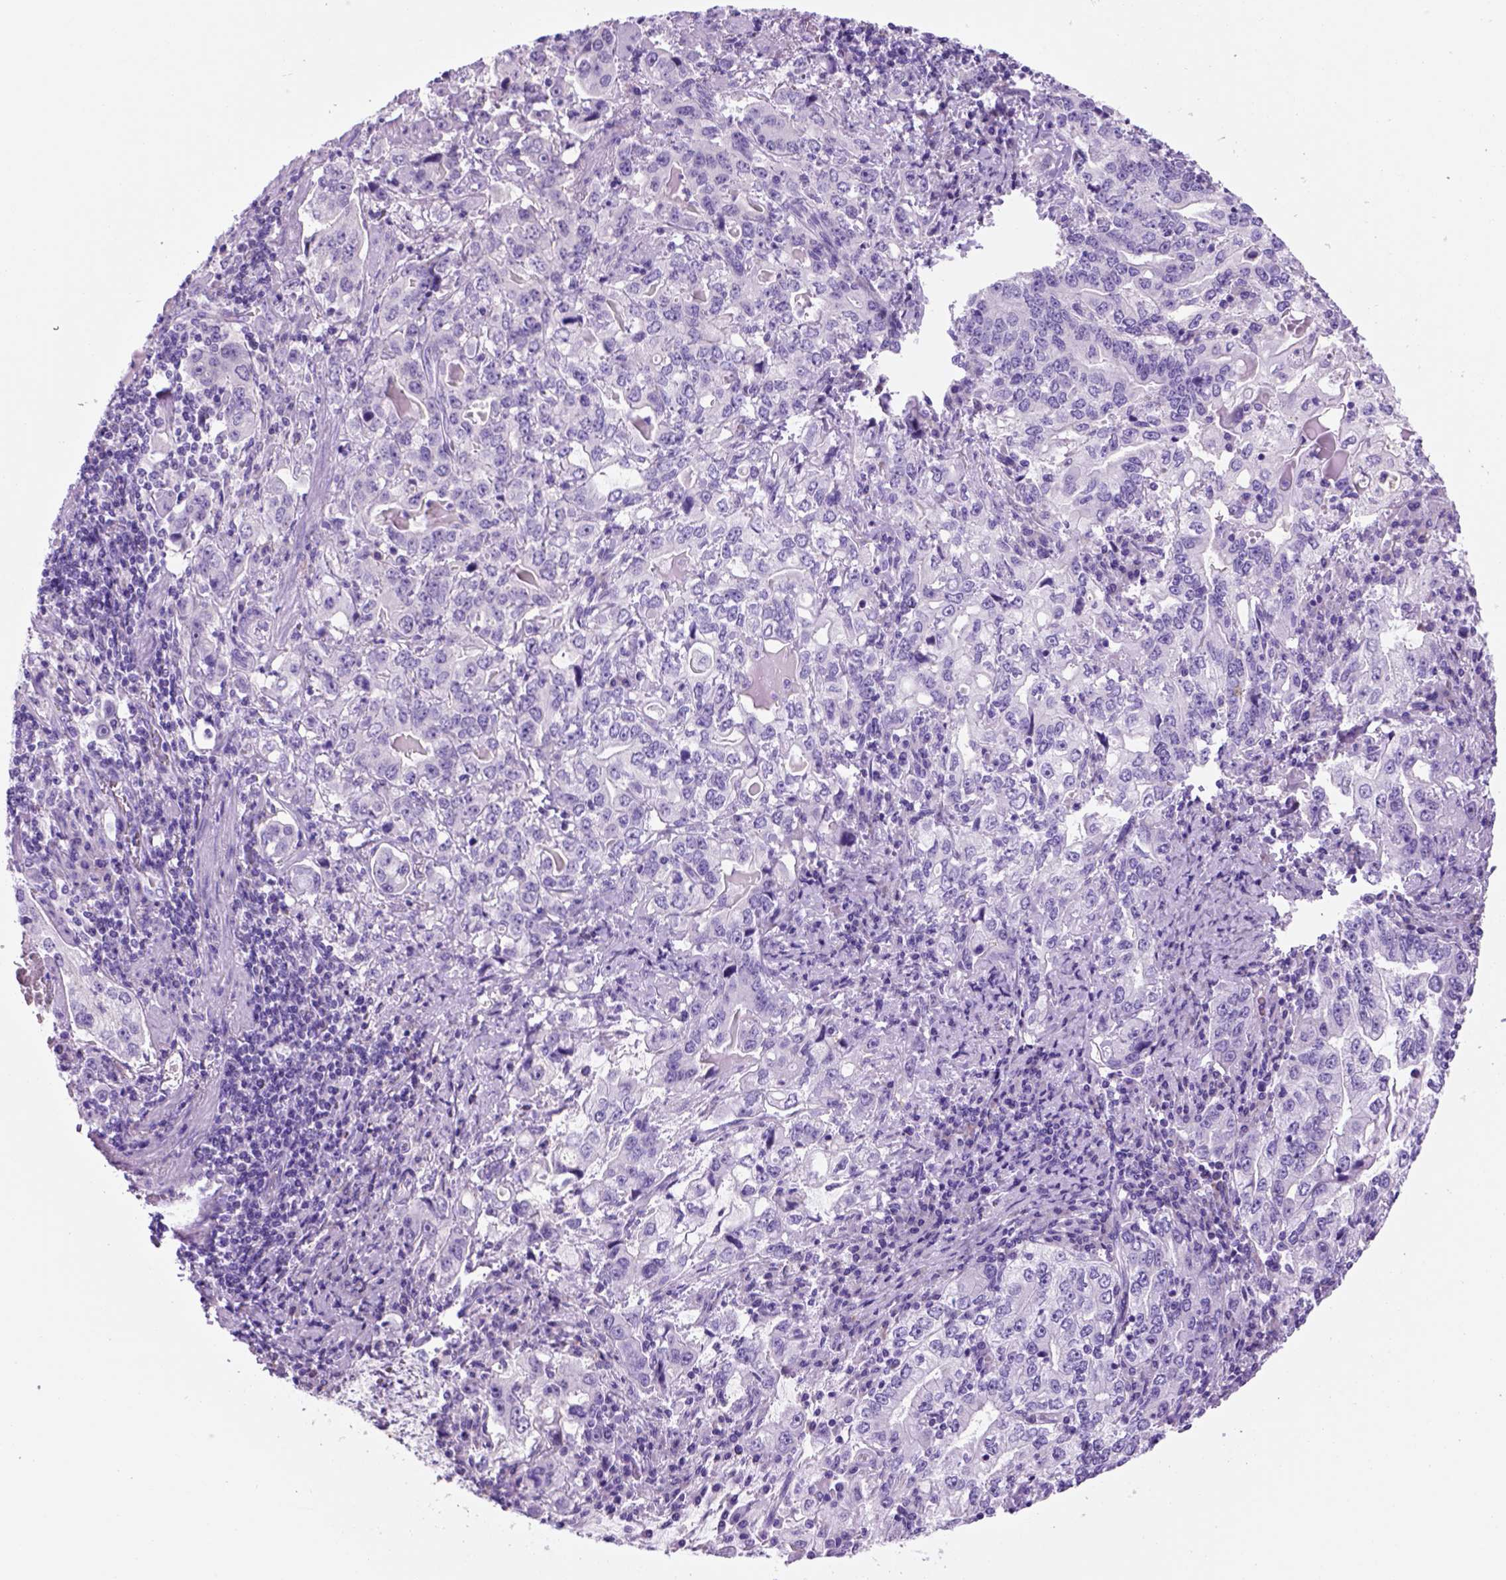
{"staining": {"intensity": "negative", "quantity": "none", "location": "none"}, "tissue": "stomach cancer", "cell_type": "Tumor cells", "image_type": "cancer", "snomed": [{"axis": "morphology", "description": "Adenocarcinoma, NOS"}, {"axis": "topography", "description": "Stomach, lower"}], "caption": "This is a photomicrograph of immunohistochemistry staining of adenocarcinoma (stomach), which shows no staining in tumor cells.", "gene": "HHIPL2", "patient": {"sex": "female", "age": 72}}